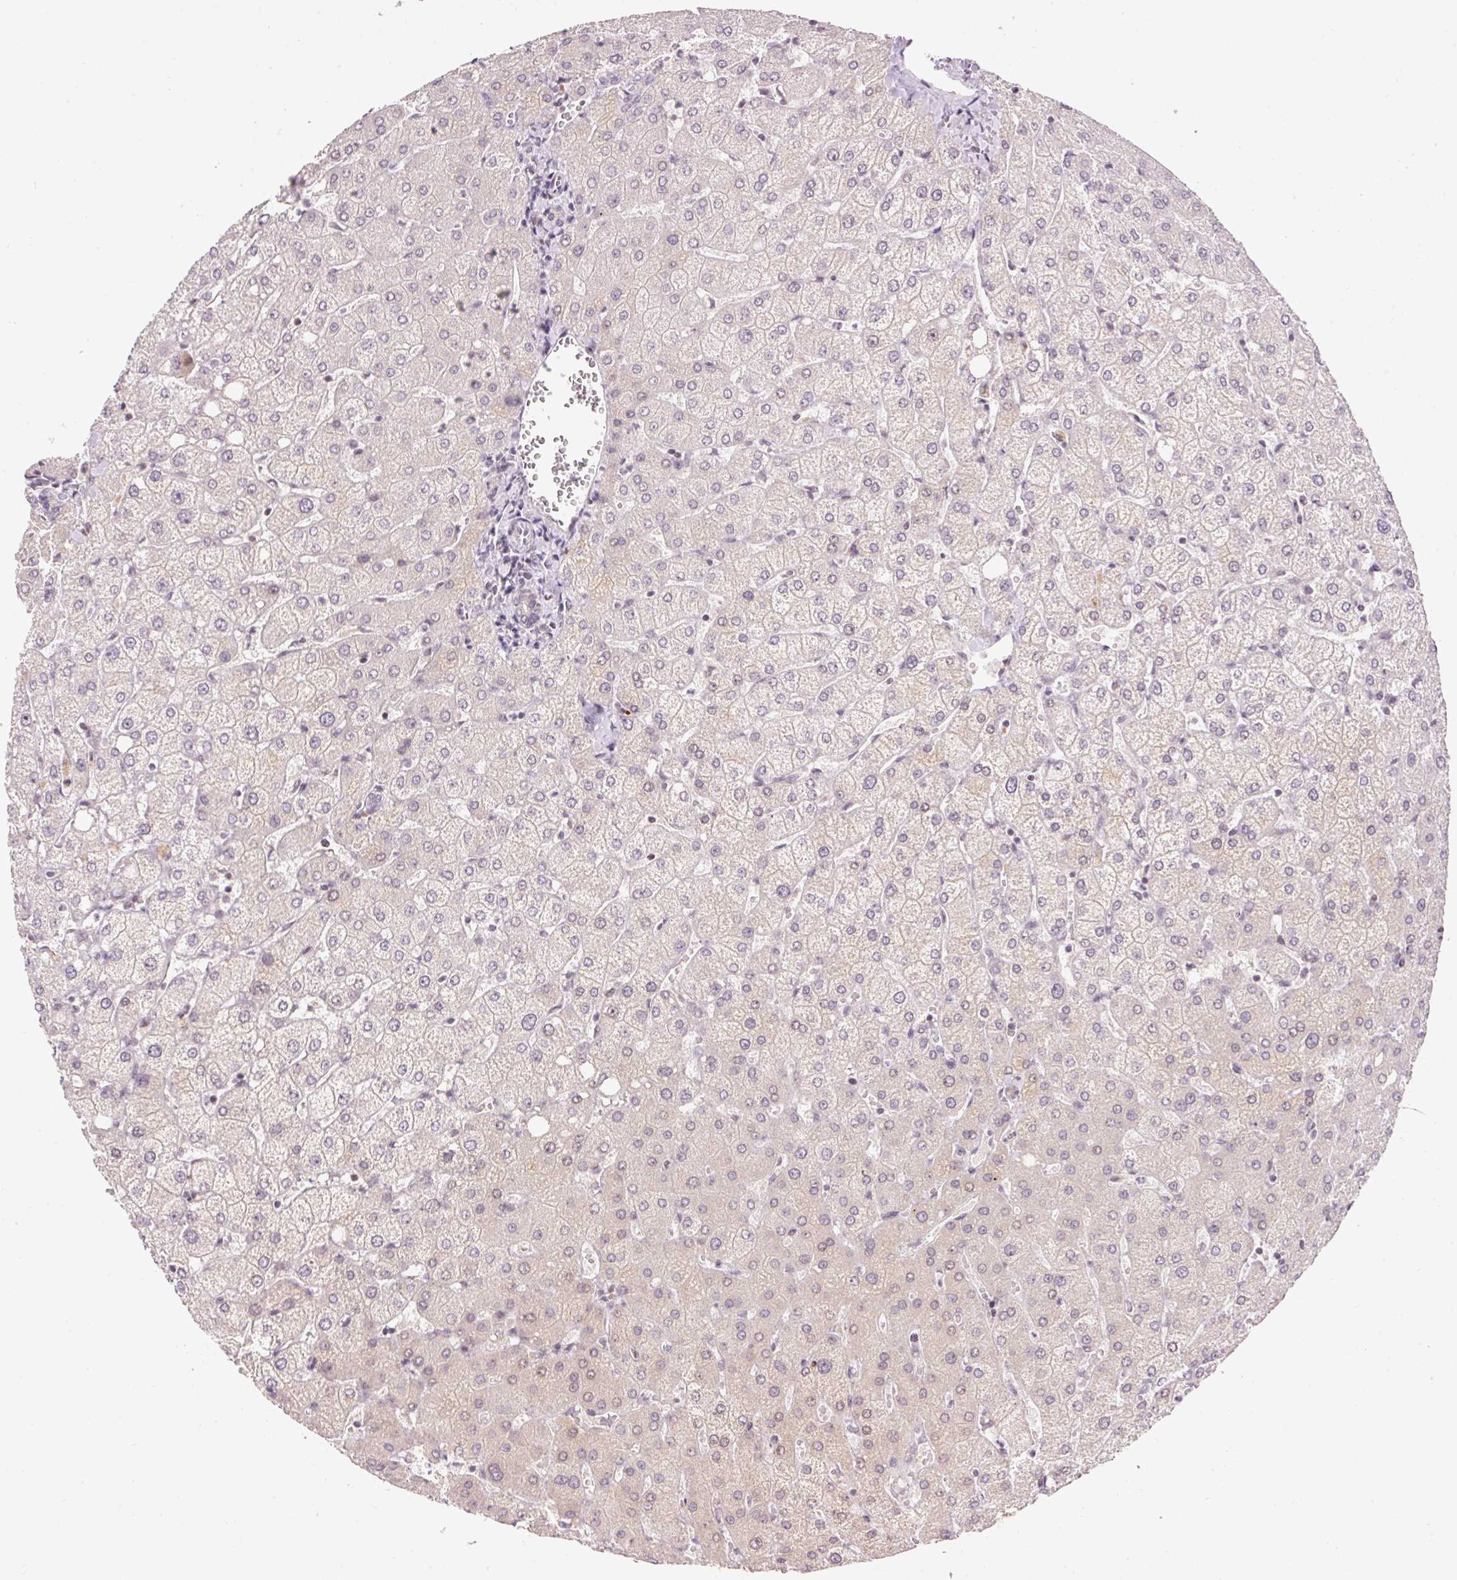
{"staining": {"intensity": "negative", "quantity": "none", "location": "none"}, "tissue": "liver", "cell_type": "Cholangiocytes", "image_type": "normal", "snomed": [{"axis": "morphology", "description": "Normal tissue, NOS"}, {"axis": "topography", "description": "Liver"}], "caption": "The micrograph exhibits no staining of cholangiocytes in unremarkable liver. (Stains: DAB (3,3'-diaminobenzidine) immunohistochemistry with hematoxylin counter stain, Microscopy: brightfield microscopy at high magnification).", "gene": "ABHD11", "patient": {"sex": "female", "age": 54}}